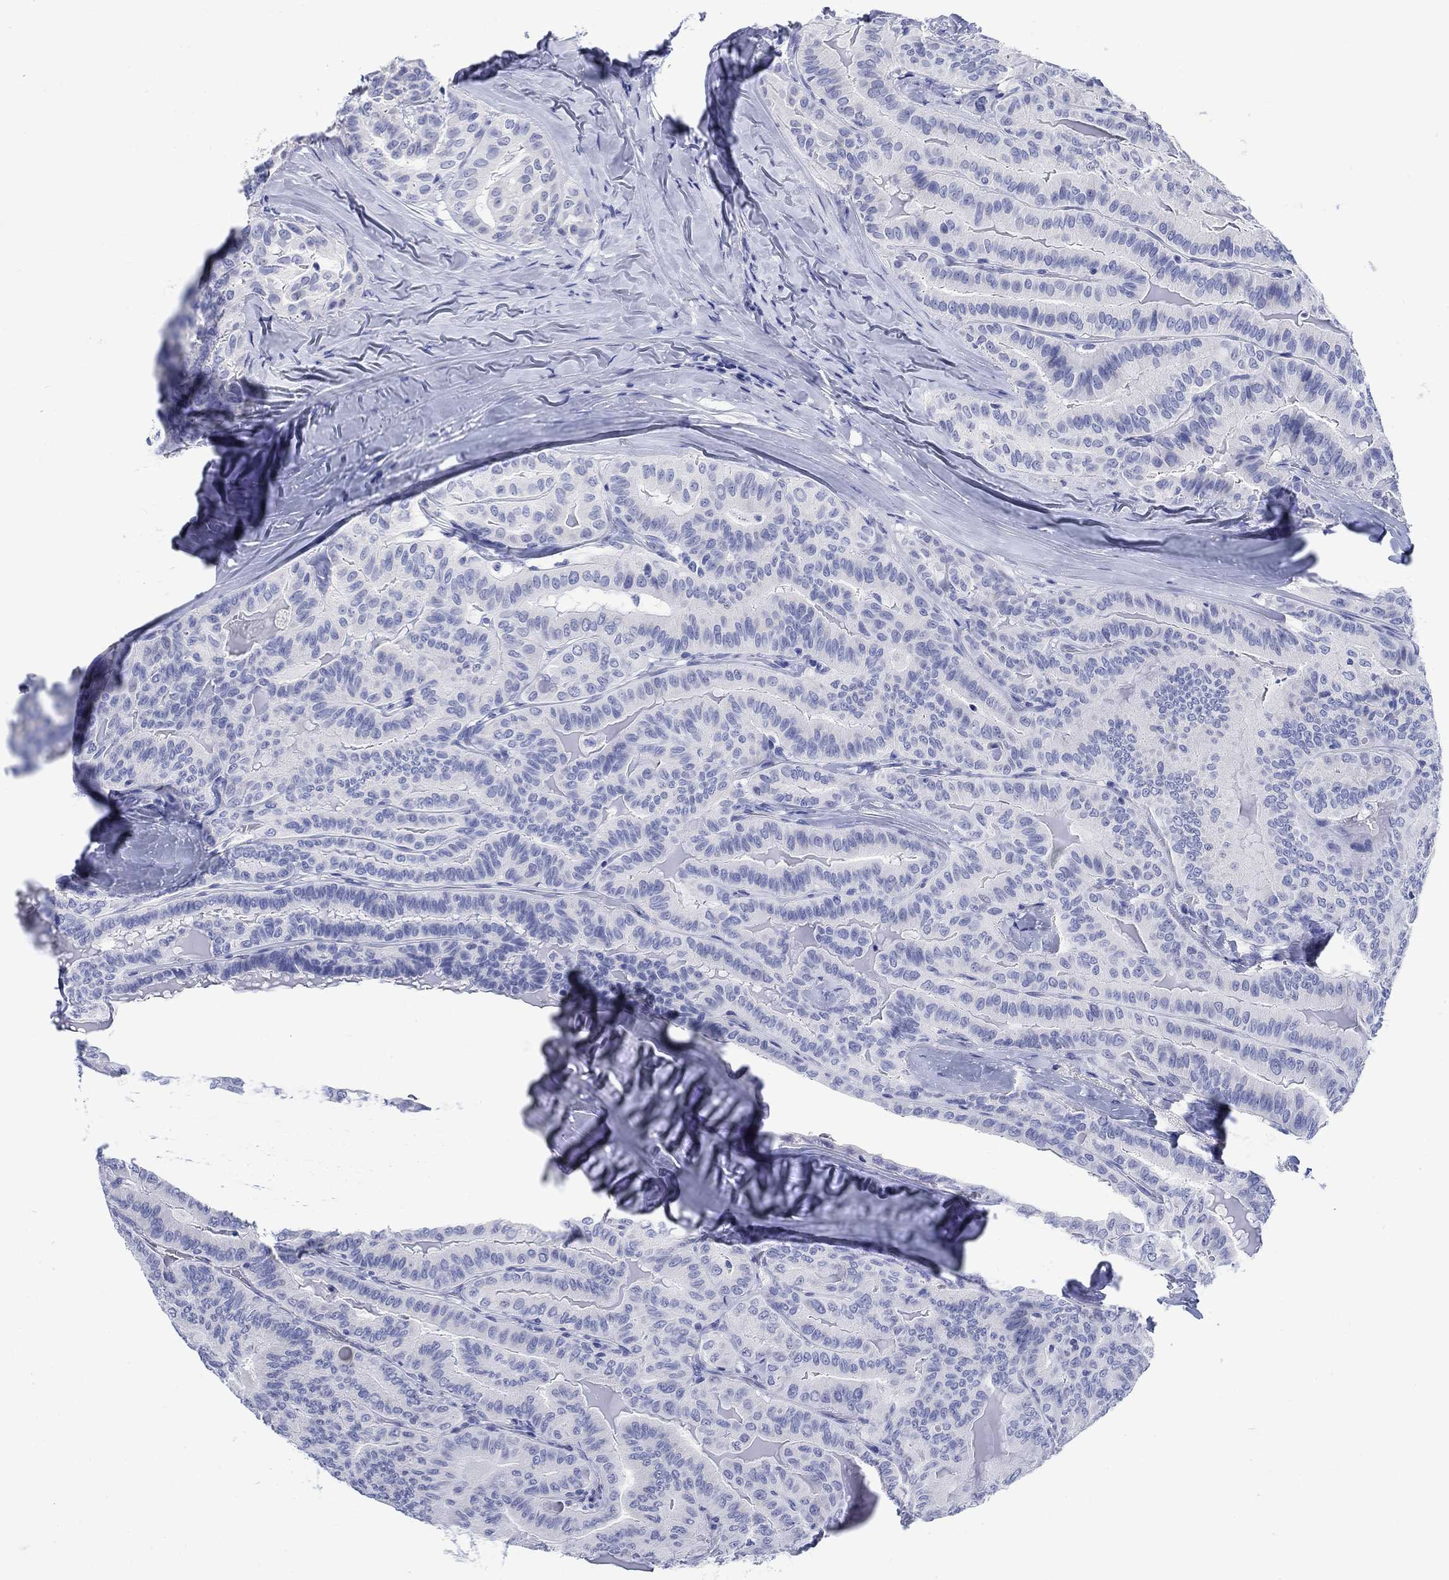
{"staining": {"intensity": "negative", "quantity": "none", "location": "none"}, "tissue": "thyroid cancer", "cell_type": "Tumor cells", "image_type": "cancer", "snomed": [{"axis": "morphology", "description": "Papillary adenocarcinoma, NOS"}, {"axis": "topography", "description": "Thyroid gland"}], "caption": "High magnification brightfield microscopy of thyroid papillary adenocarcinoma stained with DAB (3,3'-diaminobenzidine) (brown) and counterstained with hematoxylin (blue): tumor cells show no significant positivity.", "gene": "KRT76", "patient": {"sex": "female", "age": 68}}